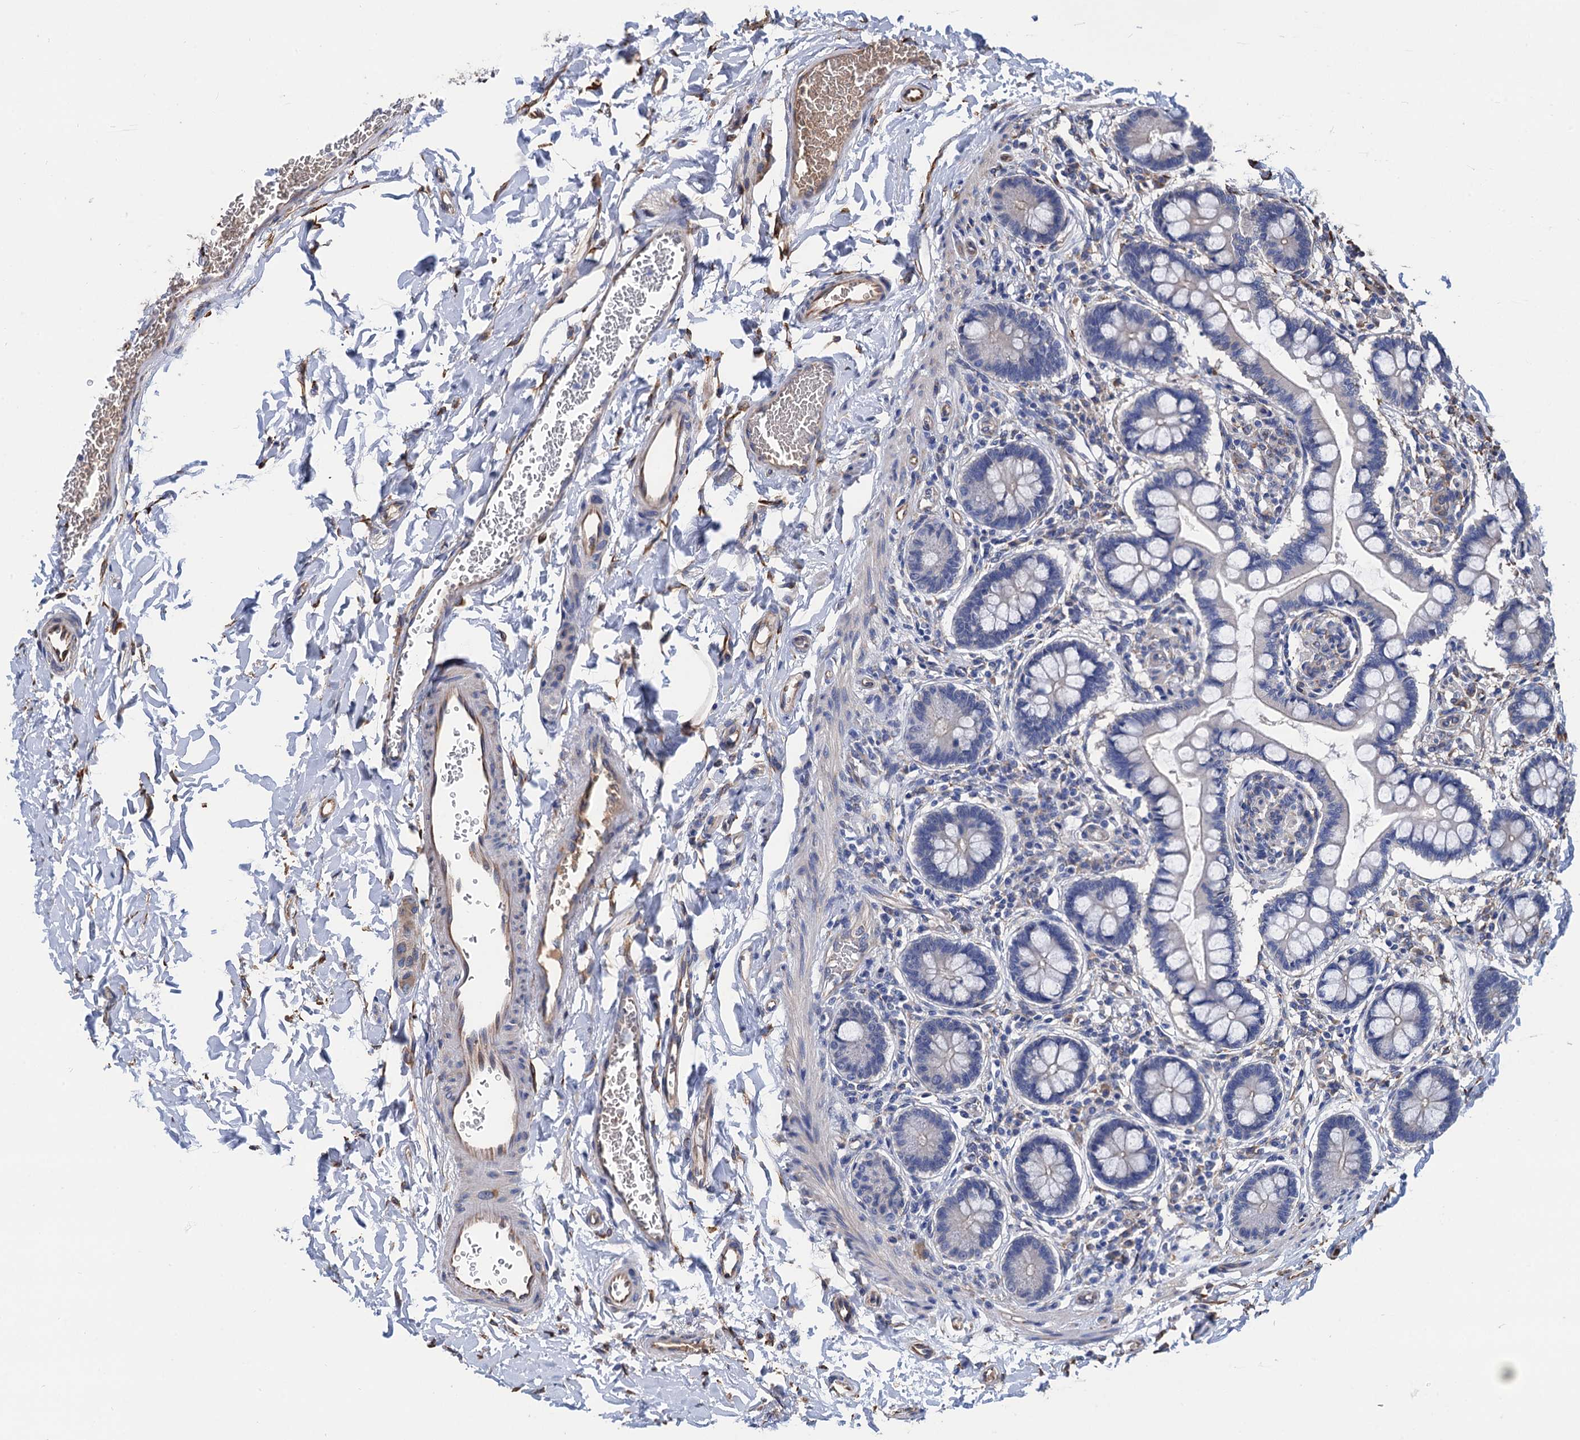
{"staining": {"intensity": "weak", "quantity": "25%-75%", "location": "cytoplasmic/membranous"}, "tissue": "small intestine", "cell_type": "Glandular cells", "image_type": "normal", "snomed": [{"axis": "morphology", "description": "Normal tissue, NOS"}, {"axis": "topography", "description": "Small intestine"}], "caption": "Approximately 25%-75% of glandular cells in unremarkable human small intestine demonstrate weak cytoplasmic/membranous protein expression as visualized by brown immunohistochemical staining.", "gene": "CNNM1", "patient": {"sex": "male", "age": 52}}